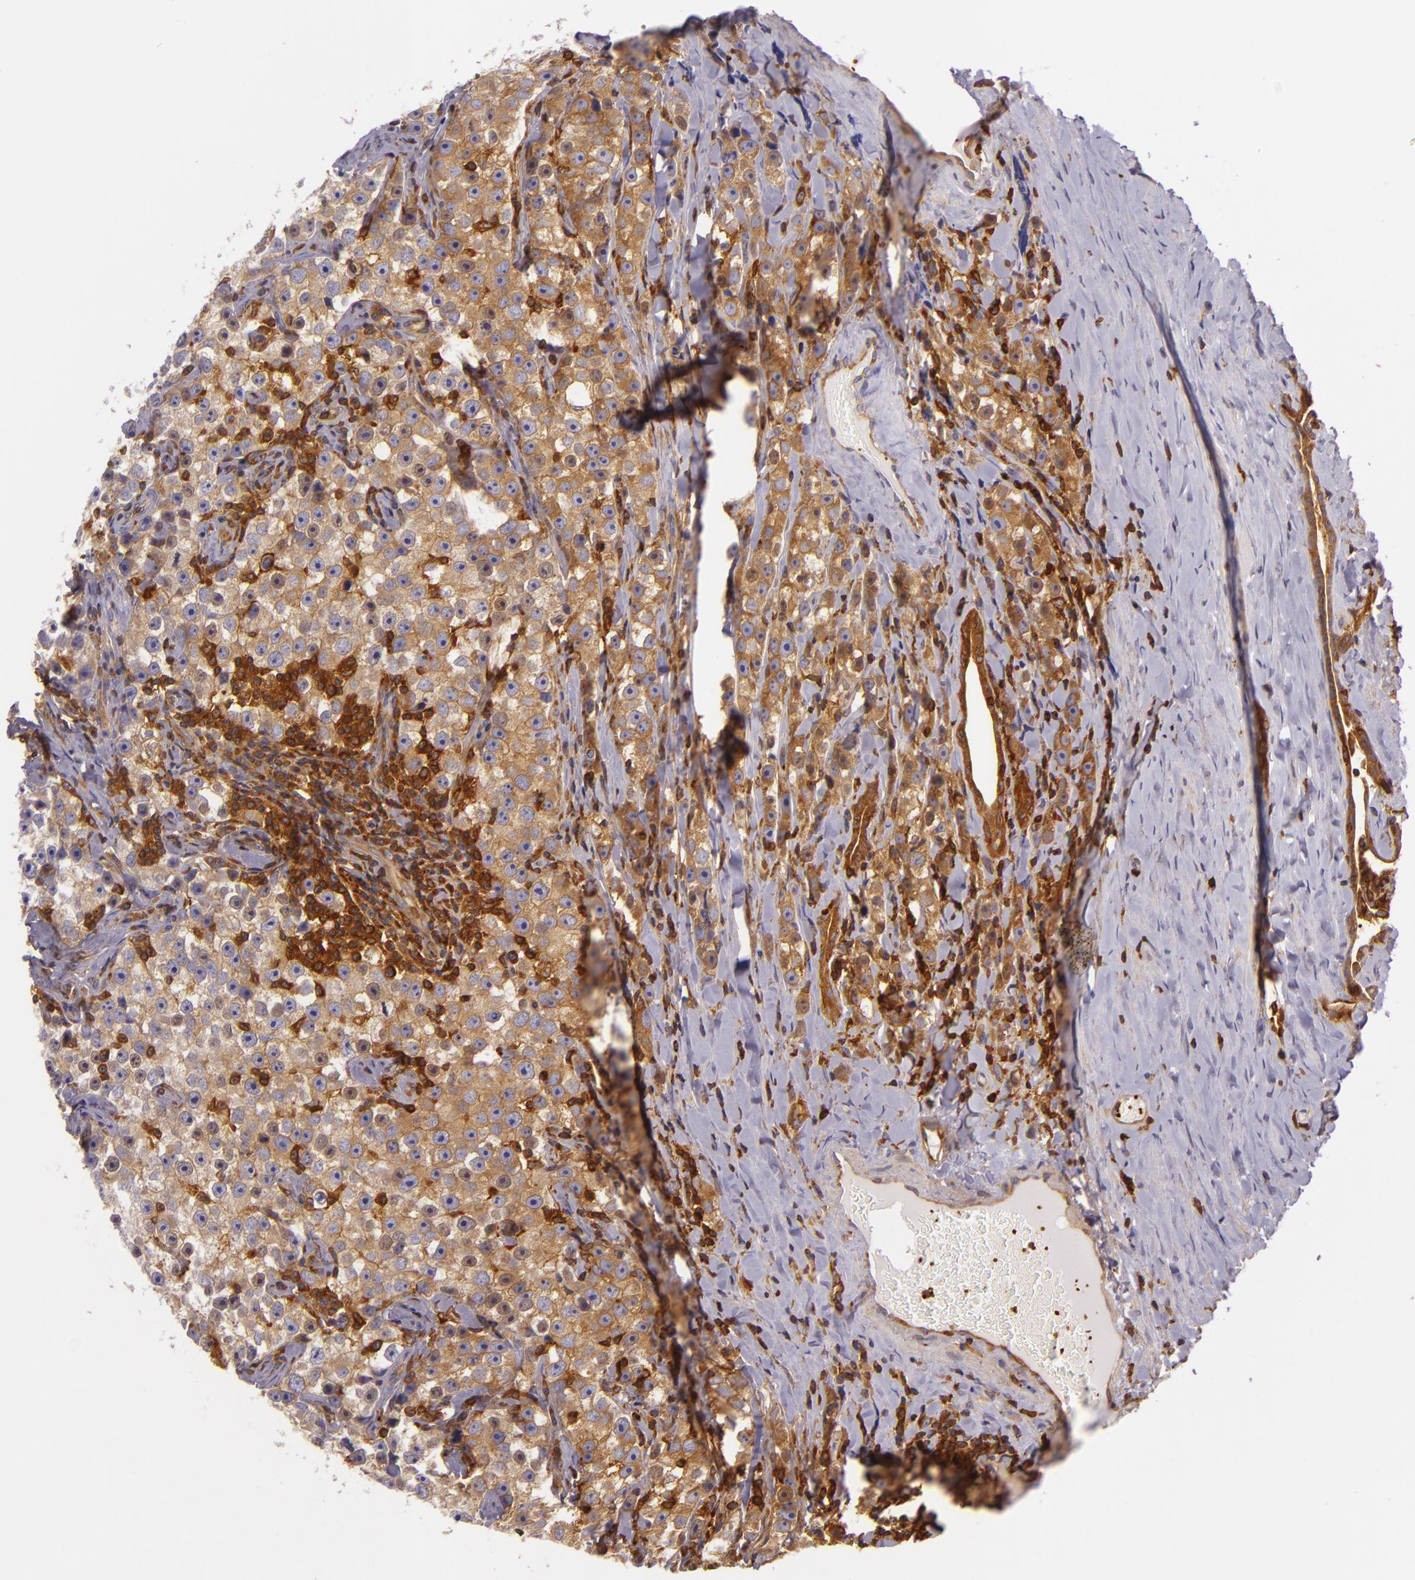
{"staining": {"intensity": "moderate", "quantity": ">75%", "location": "cytoplasmic/membranous"}, "tissue": "testis cancer", "cell_type": "Tumor cells", "image_type": "cancer", "snomed": [{"axis": "morphology", "description": "Seminoma, NOS"}, {"axis": "topography", "description": "Testis"}], "caption": "Human seminoma (testis) stained for a protein (brown) reveals moderate cytoplasmic/membranous positive staining in about >75% of tumor cells.", "gene": "TLN1", "patient": {"sex": "male", "age": 32}}